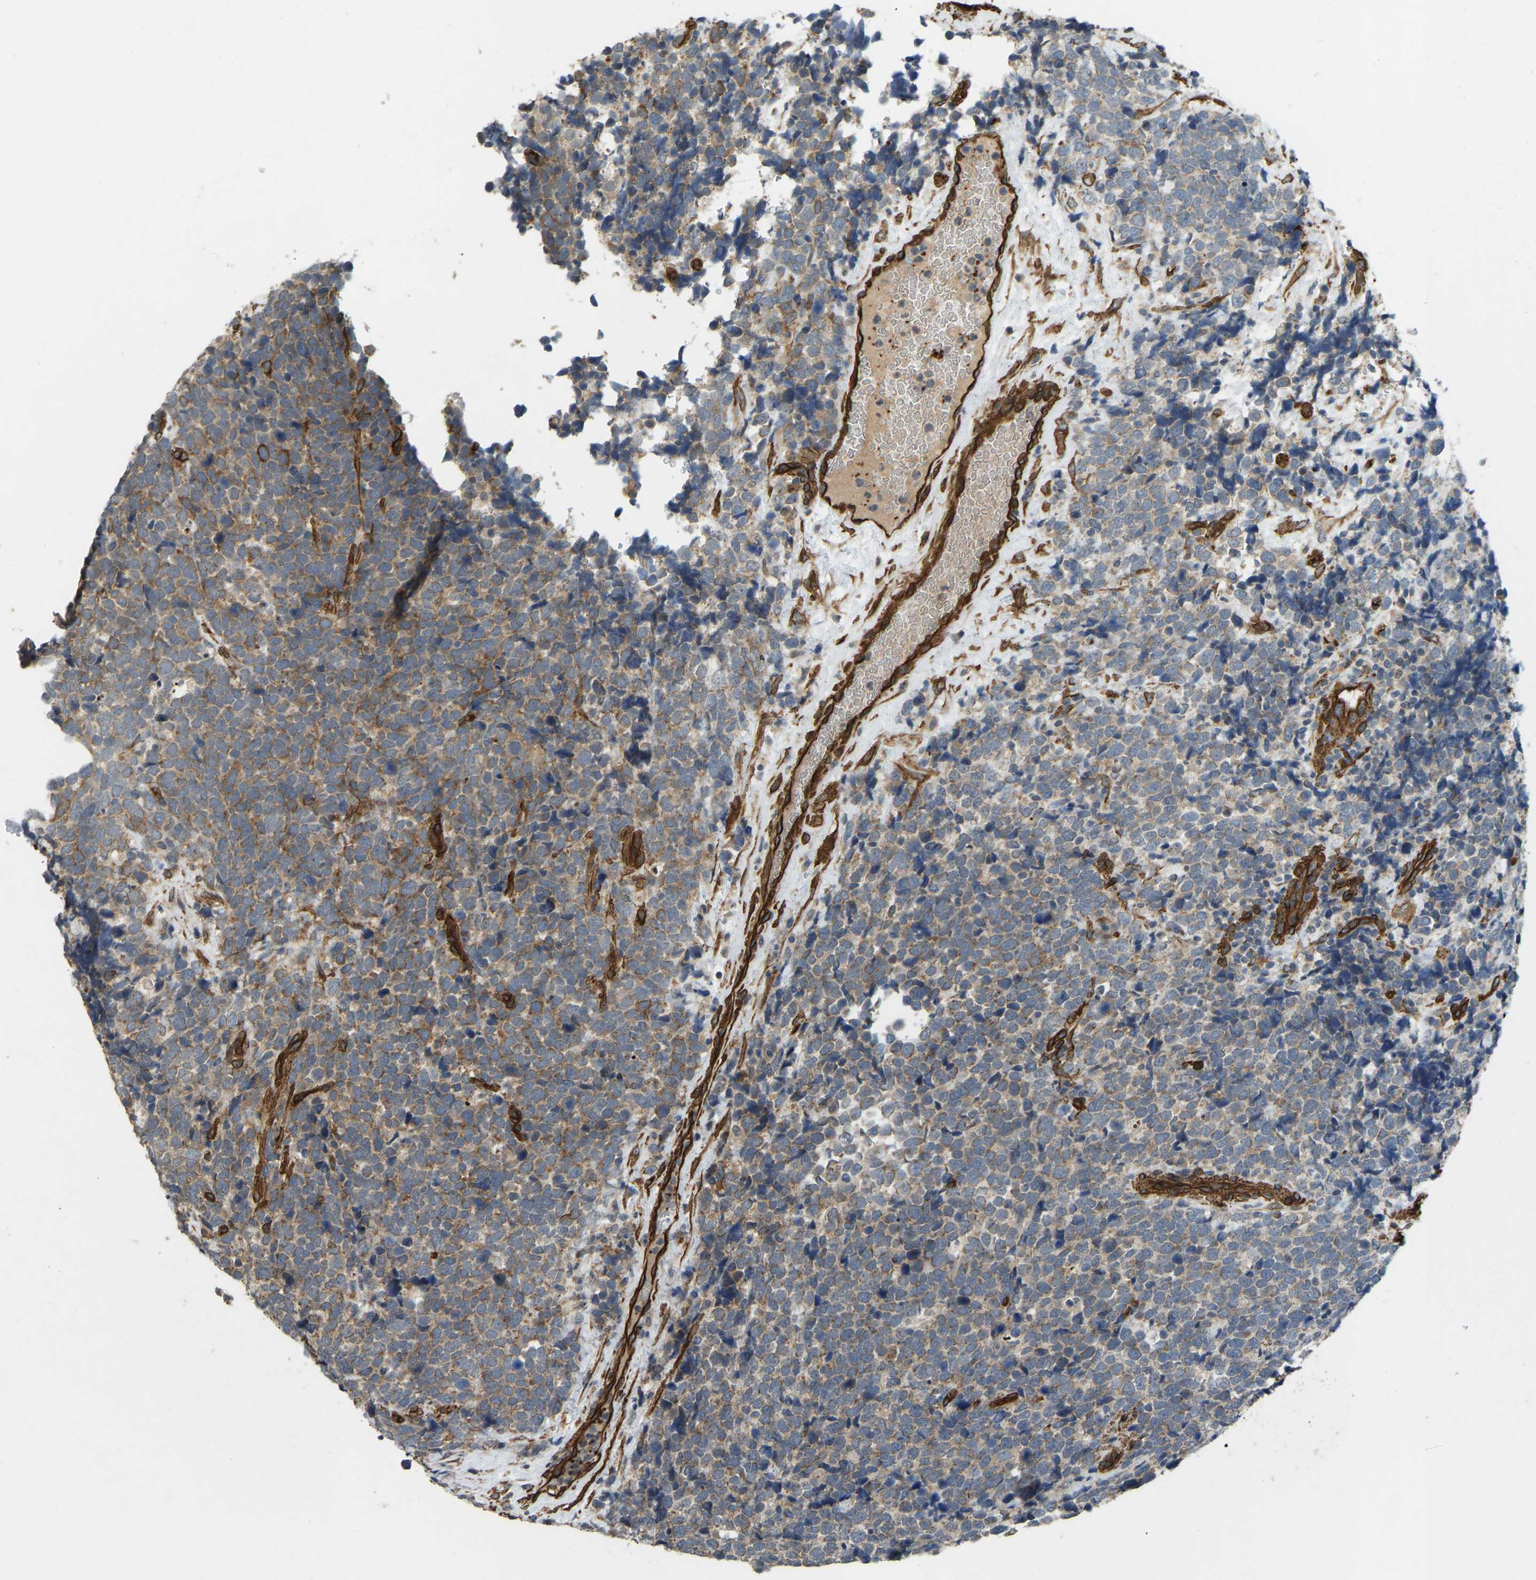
{"staining": {"intensity": "moderate", "quantity": "25%-75%", "location": "cytoplasmic/membranous"}, "tissue": "urothelial cancer", "cell_type": "Tumor cells", "image_type": "cancer", "snomed": [{"axis": "morphology", "description": "Urothelial carcinoma, High grade"}, {"axis": "topography", "description": "Urinary bladder"}], "caption": "About 25%-75% of tumor cells in human urothelial cancer show moderate cytoplasmic/membranous protein positivity as visualized by brown immunohistochemical staining.", "gene": "NMB", "patient": {"sex": "female", "age": 82}}